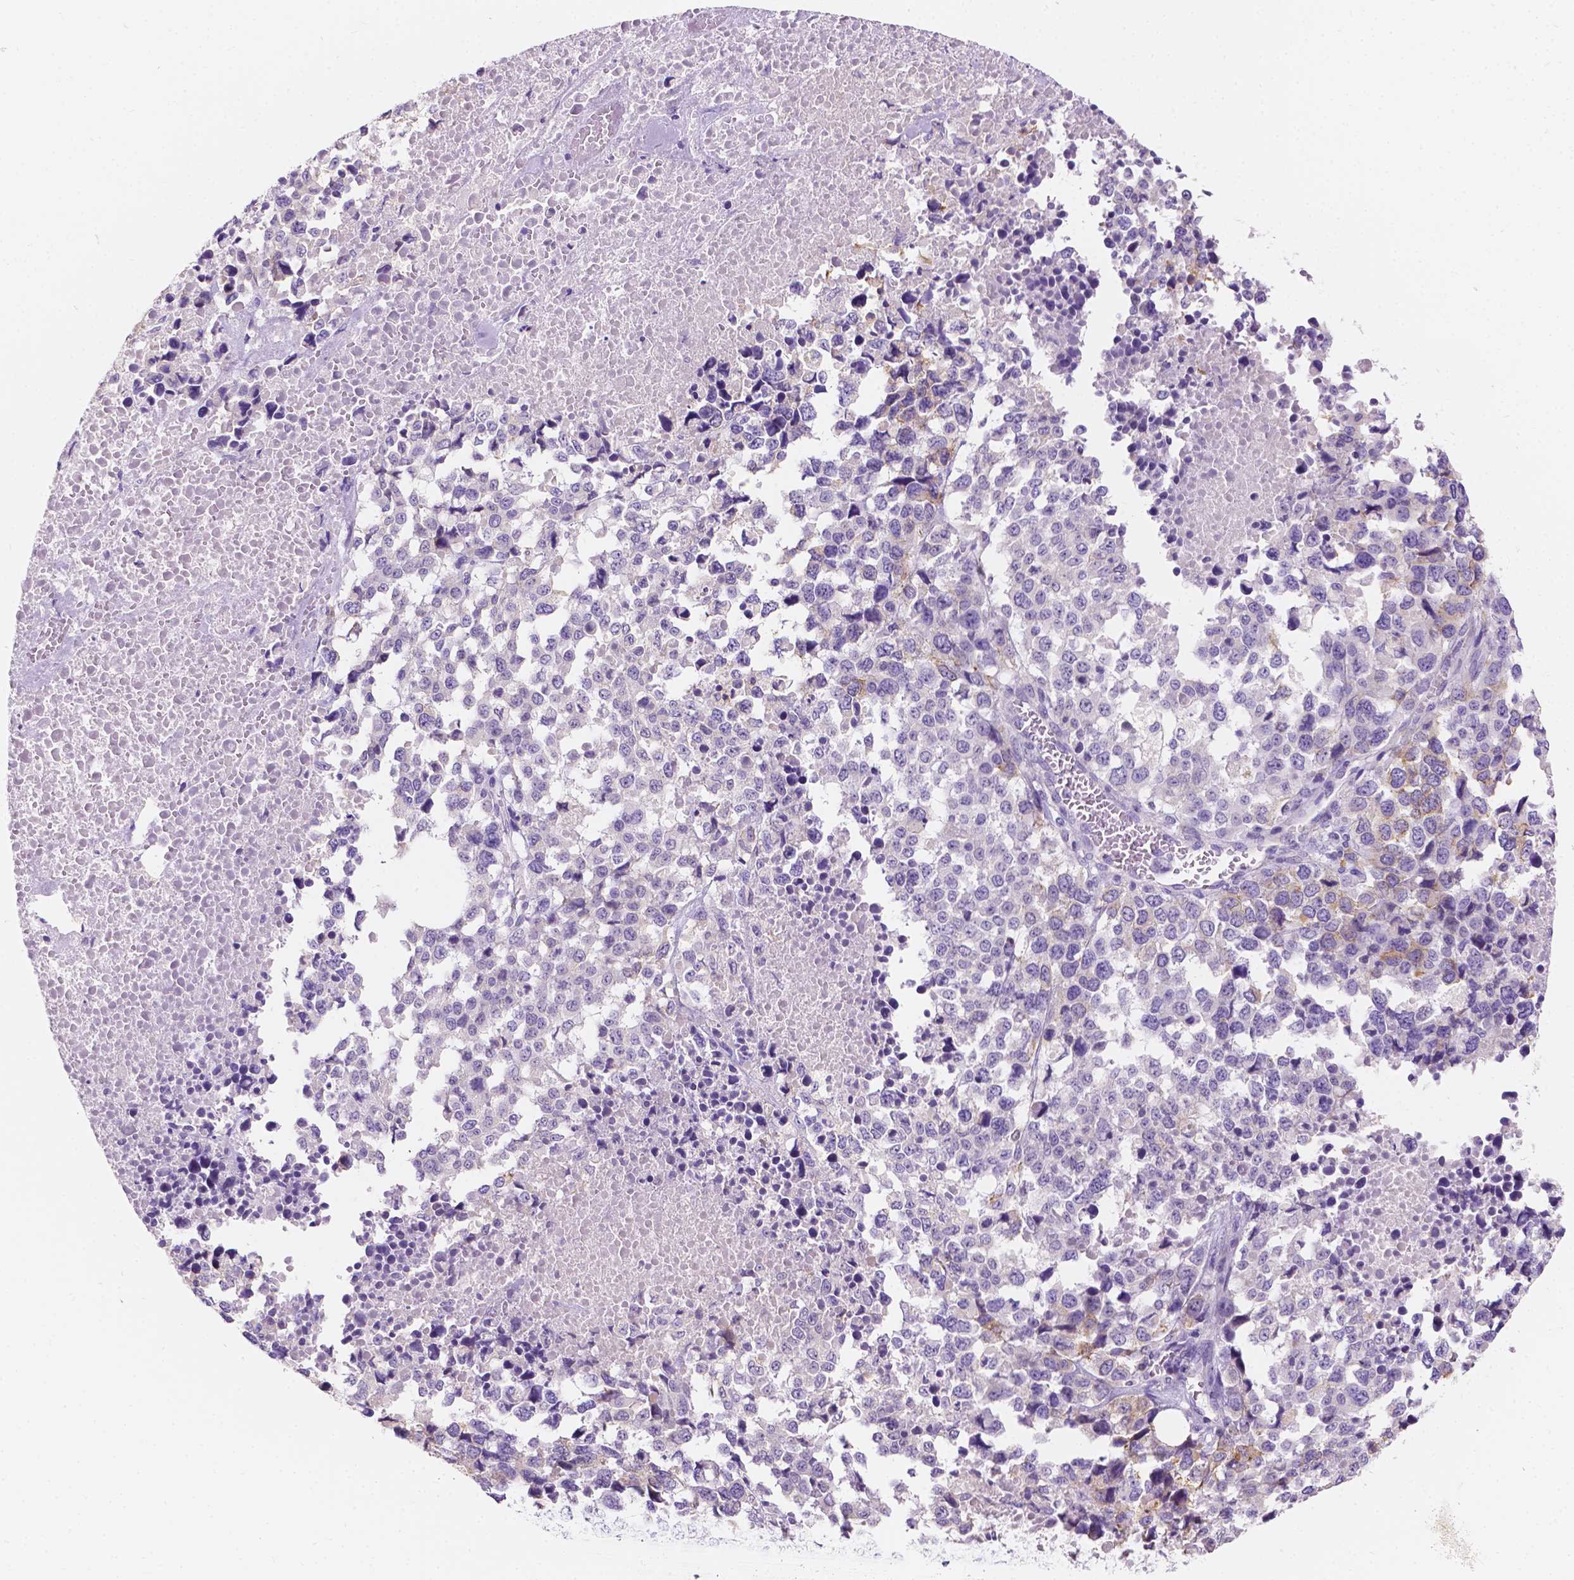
{"staining": {"intensity": "negative", "quantity": "none", "location": "none"}, "tissue": "melanoma", "cell_type": "Tumor cells", "image_type": "cancer", "snomed": [{"axis": "morphology", "description": "Malignant melanoma, Metastatic site"}, {"axis": "topography", "description": "Skin"}], "caption": "Immunohistochemistry (IHC) micrograph of malignant melanoma (metastatic site) stained for a protein (brown), which exhibits no positivity in tumor cells.", "gene": "SIRT2", "patient": {"sex": "male", "age": 84}}